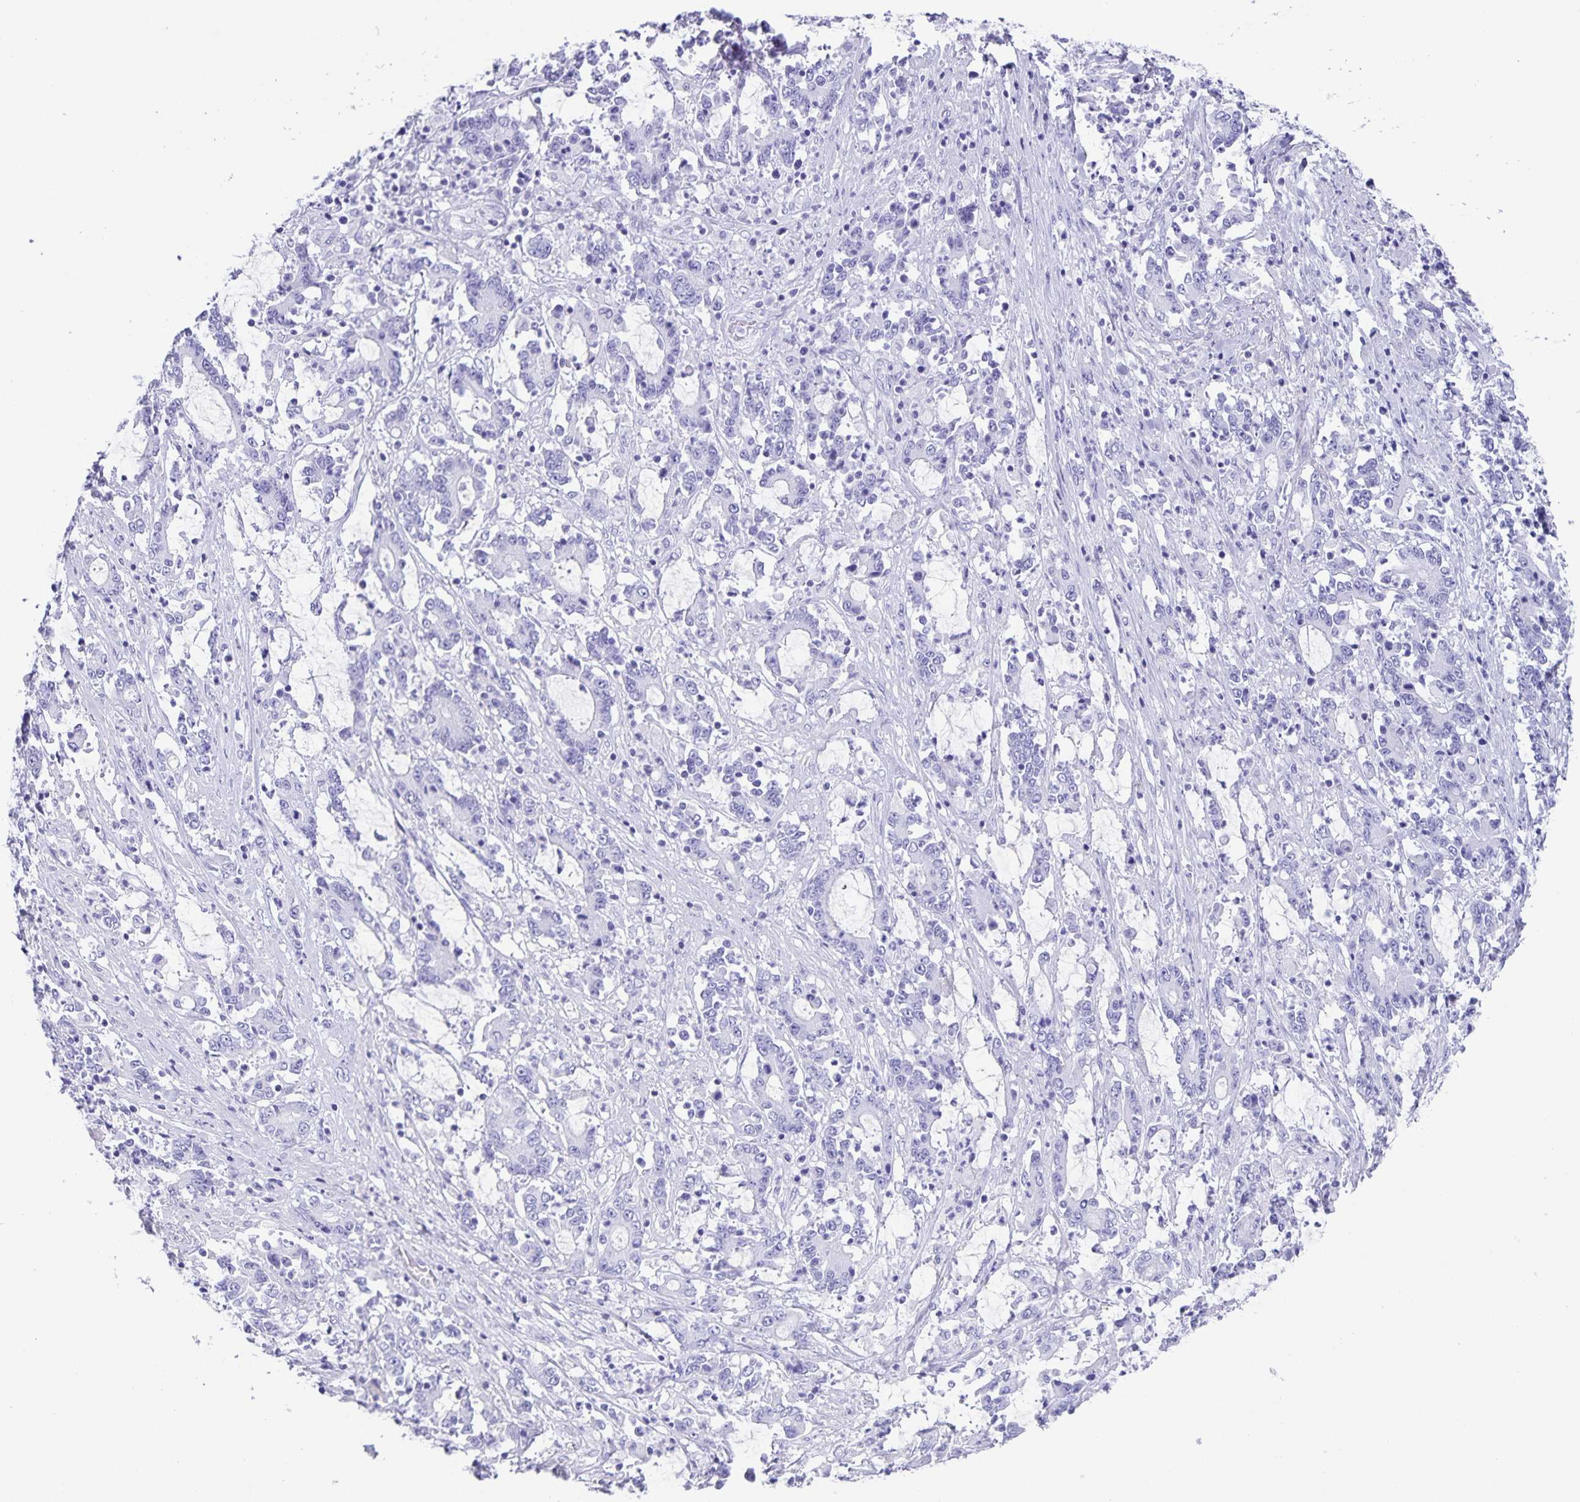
{"staining": {"intensity": "negative", "quantity": "none", "location": "none"}, "tissue": "stomach cancer", "cell_type": "Tumor cells", "image_type": "cancer", "snomed": [{"axis": "morphology", "description": "Adenocarcinoma, NOS"}, {"axis": "topography", "description": "Stomach, upper"}], "caption": "Immunohistochemical staining of stomach cancer displays no significant positivity in tumor cells.", "gene": "AQP4", "patient": {"sex": "male", "age": 68}}